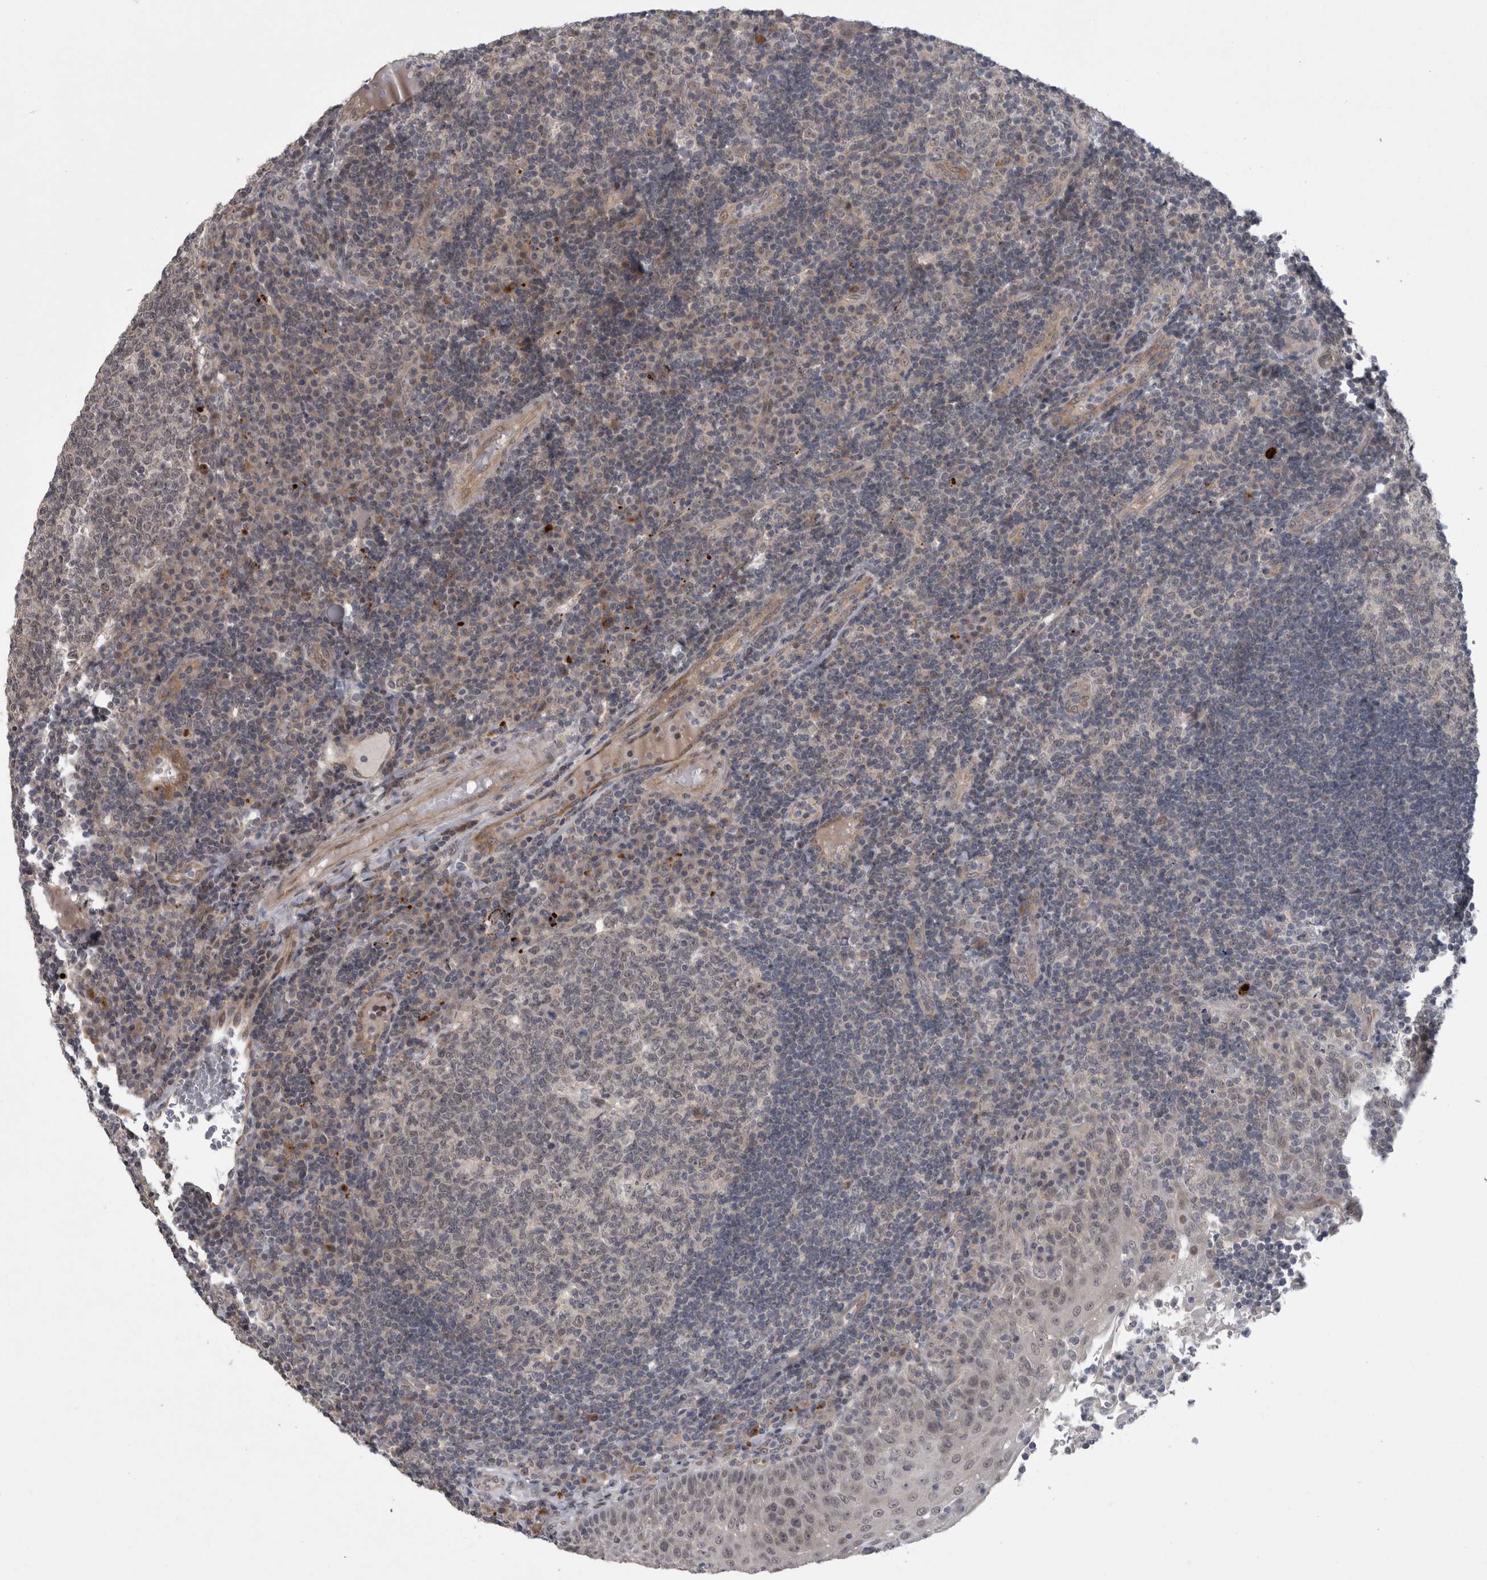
{"staining": {"intensity": "negative", "quantity": "none", "location": "none"}, "tissue": "tonsil", "cell_type": "Germinal center cells", "image_type": "normal", "snomed": [{"axis": "morphology", "description": "Normal tissue, NOS"}, {"axis": "topography", "description": "Tonsil"}], "caption": "Germinal center cells are negative for protein expression in benign human tonsil. The staining is performed using DAB brown chromogen with nuclei counter-stained in using hematoxylin.", "gene": "MTBP", "patient": {"sex": "female", "age": 40}}